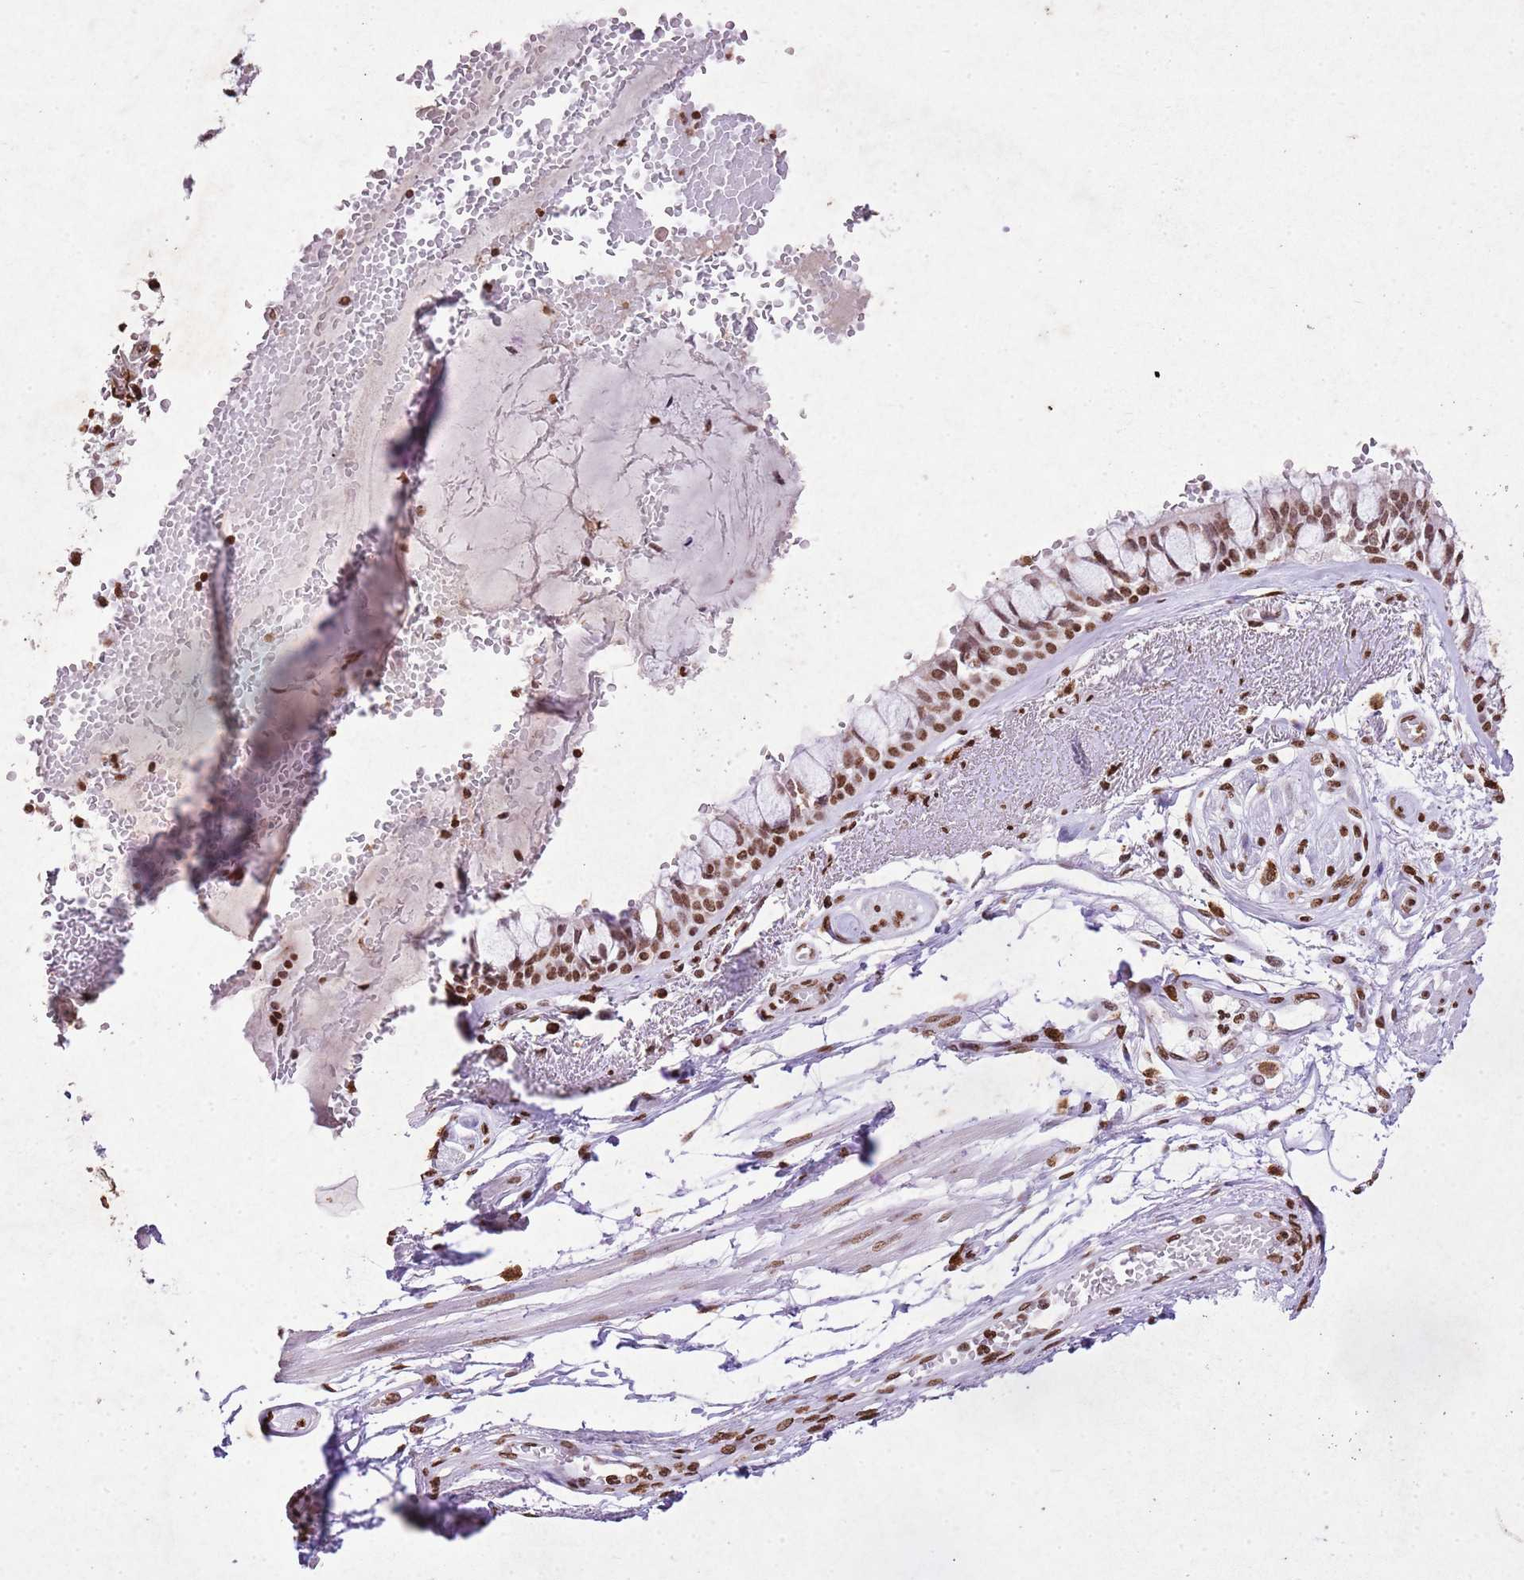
{"staining": {"intensity": "moderate", "quantity": ">75%", "location": "nuclear"}, "tissue": "bronchus", "cell_type": "Respiratory epithelial cells", "image_type": "normal", "snomed": [{"axis": "morphology", "description": "Normal tissue, NOS"}, {"axis": "topography", "description": "Bronchus"}], "caption": "IHC of unremarkable bronchus demonstrates medium levels of moderate nuclear positivity in approximately >75% of respiratory epithelial cells.", "gene": "BMAL1", "patient": {"sex": "male", "age": 66}}